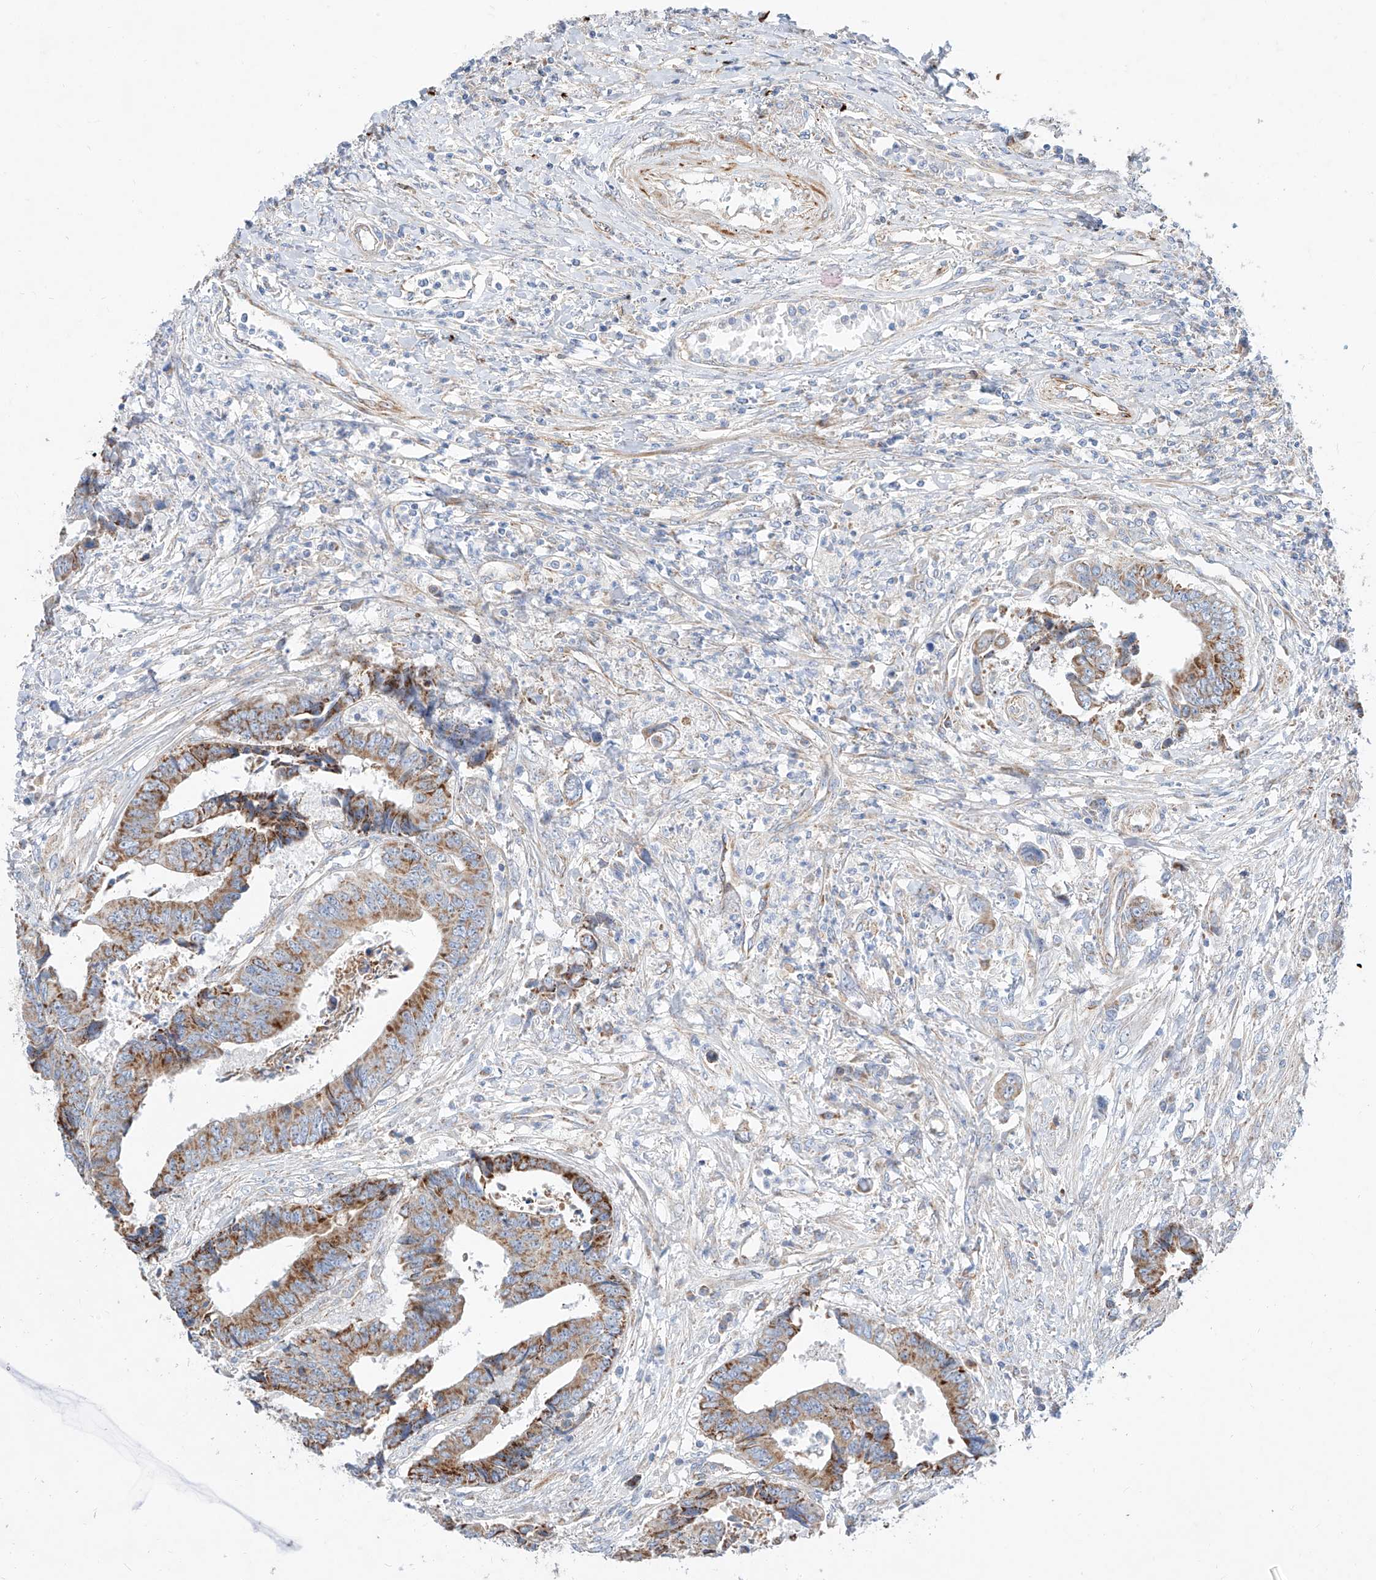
{"staining": {"intensity": "moderate", "quantity": ">75%", "location": "cytoplasmic/membranous"}, "tissue": "colorectal cancer", "cell_type": "Tumor cells", "image_type": "cancer", "snomed": [{"axis": "morphology", "description": "Adenocarcinoma, NOS"}, {"axis": "topography", "description": "Rectum"}], "caption": "Immunohistochemical staining of human colorectal cancer exhibits medium levels of moderate cytoplasmic/membranous protein positivity in approximately >75% of tumor cells.", "gene": "CST9", "patient": {"sex": "male", "age": 84}}